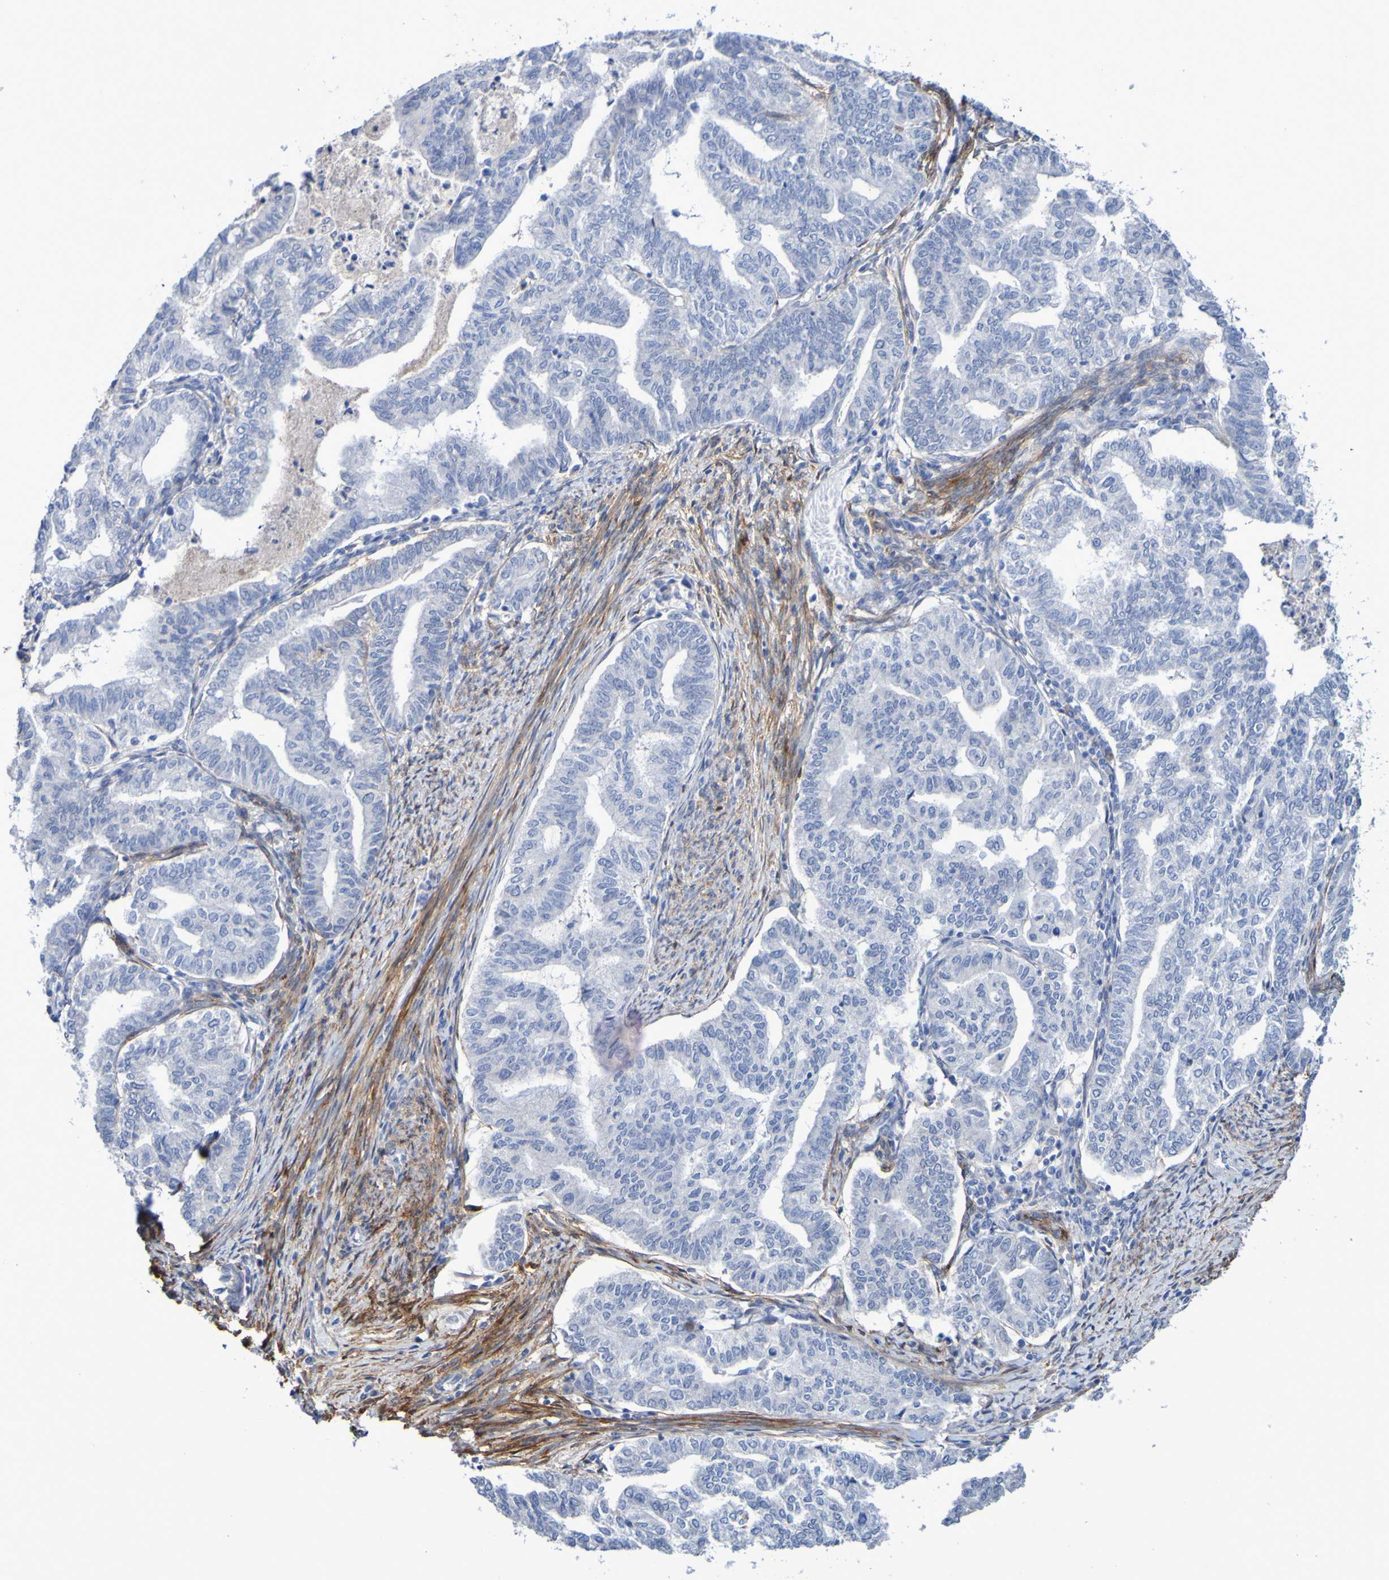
{"staining": {"intensity": "negative", "quantity": "none", "location": "none"}, "tissue": "endometrial cancer", "cell_type": "Tumor cells", "image_type": "cancer", "snomed": [{"axis": "morphology", "description": "Adenocarcinoma, NOS"}, {"axis": "topography", "description": "Endometrium"}], "caption": "An immunohistochemistry photomicrograph of endometrial adenocarcinoma is shown. There is no staining in tumor cells of endometrial adenocarcinoma.", "gene": "SGCB", "patient": {"sex": "female", "age": 79}}